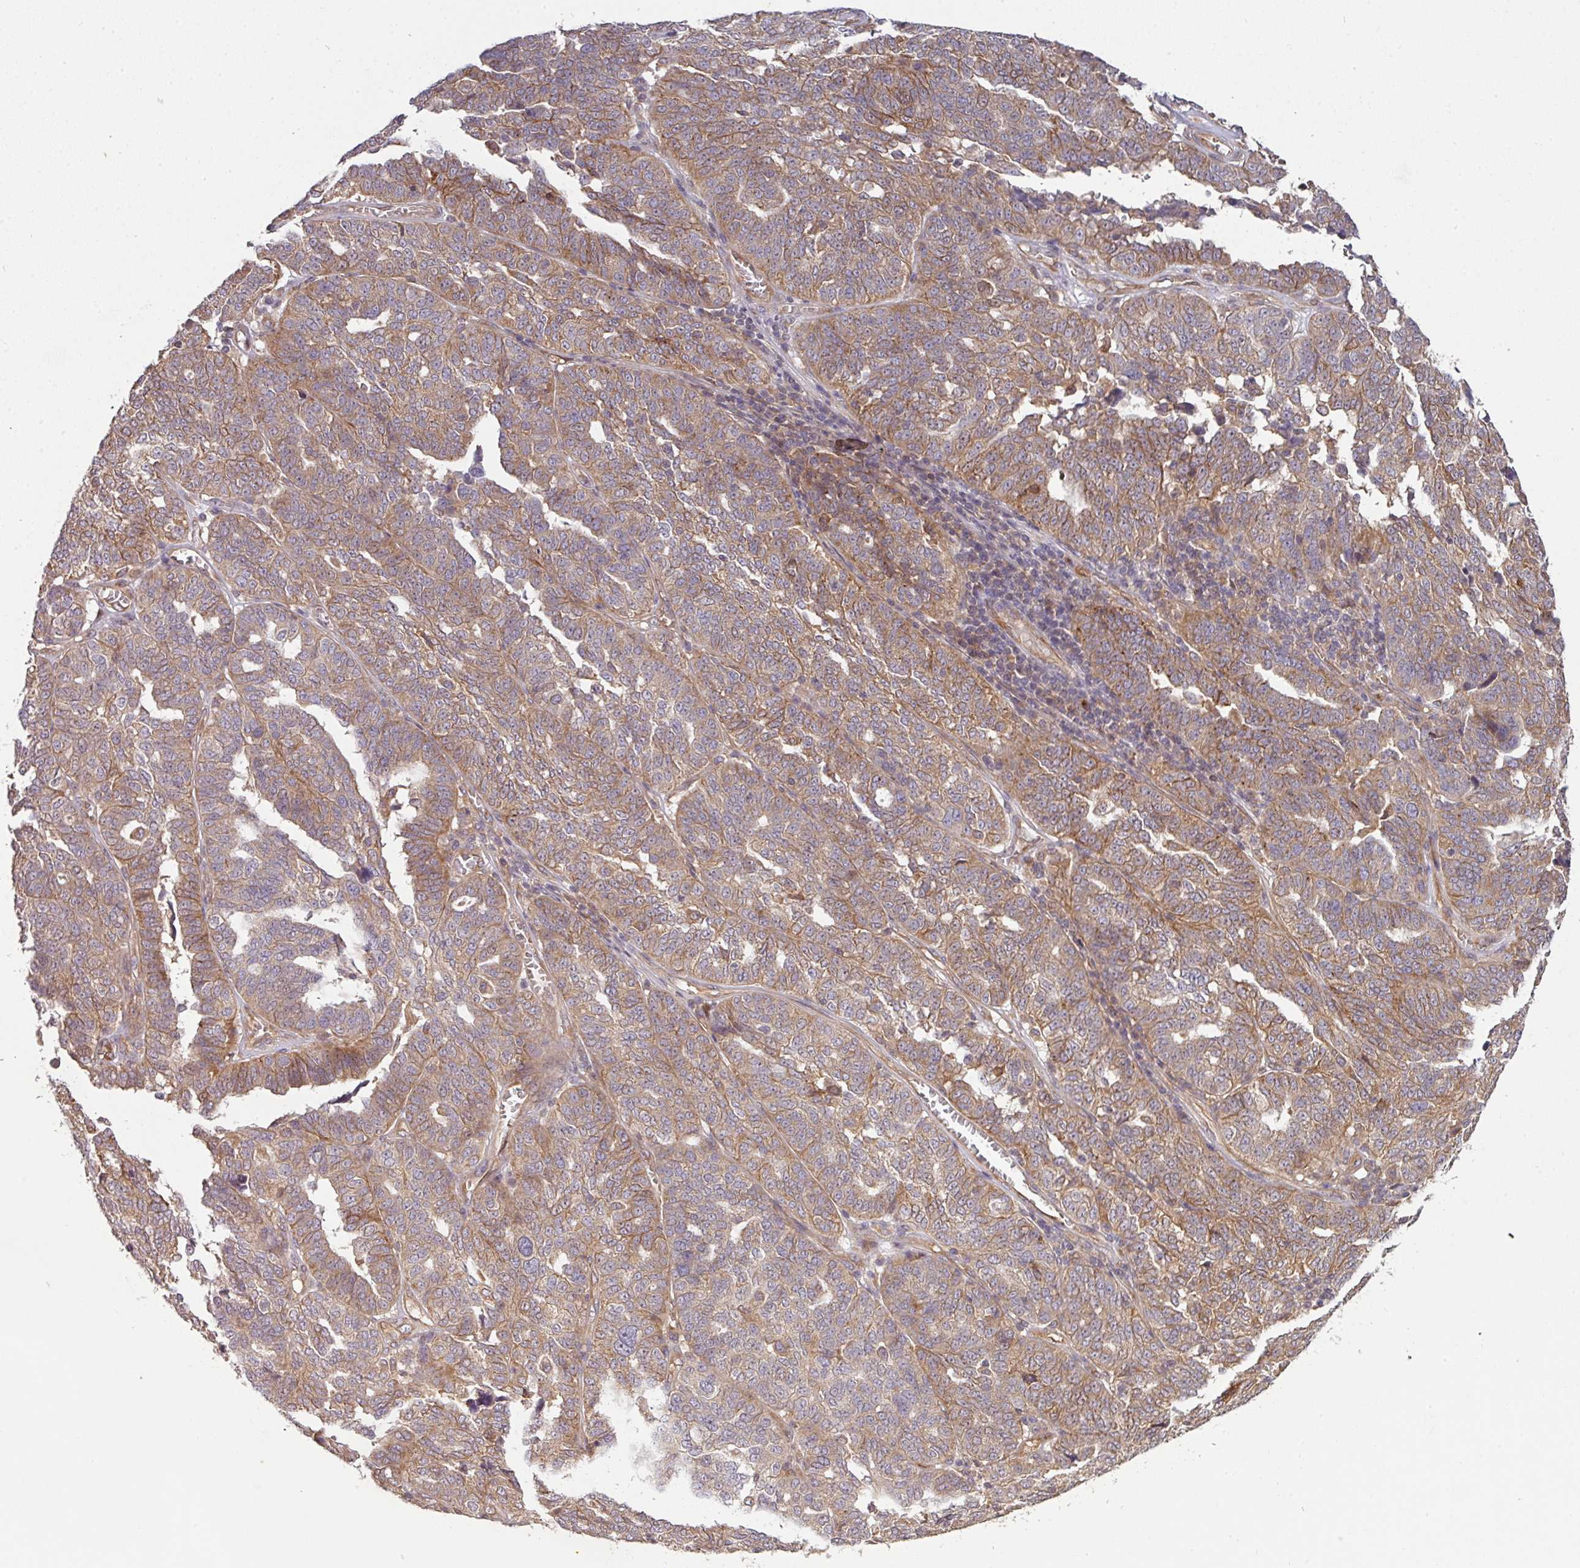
{"staining": {"intensity": "moderate", "quantity": ">75%", "location": "cytoplasmic/membranous"}, "tissue": "ovarian cancer", "cell_type": "Tumor cells", "image_type": "cancer", "snomed": [{"axis": "morphology", "description": "Cystadenocarcinoma, serous, NOS"}, {"axis": "topography", "description": "Ovary"}], "caption": "IHC image of human ovarian cancer stained for a protein (brown), which displays medium levels of moderate cytoplasmic/membranous expression in approximately >75% of tumor cells.", "gene": "CYFIP2", "patient": {"sex": "female", "age": 59}}